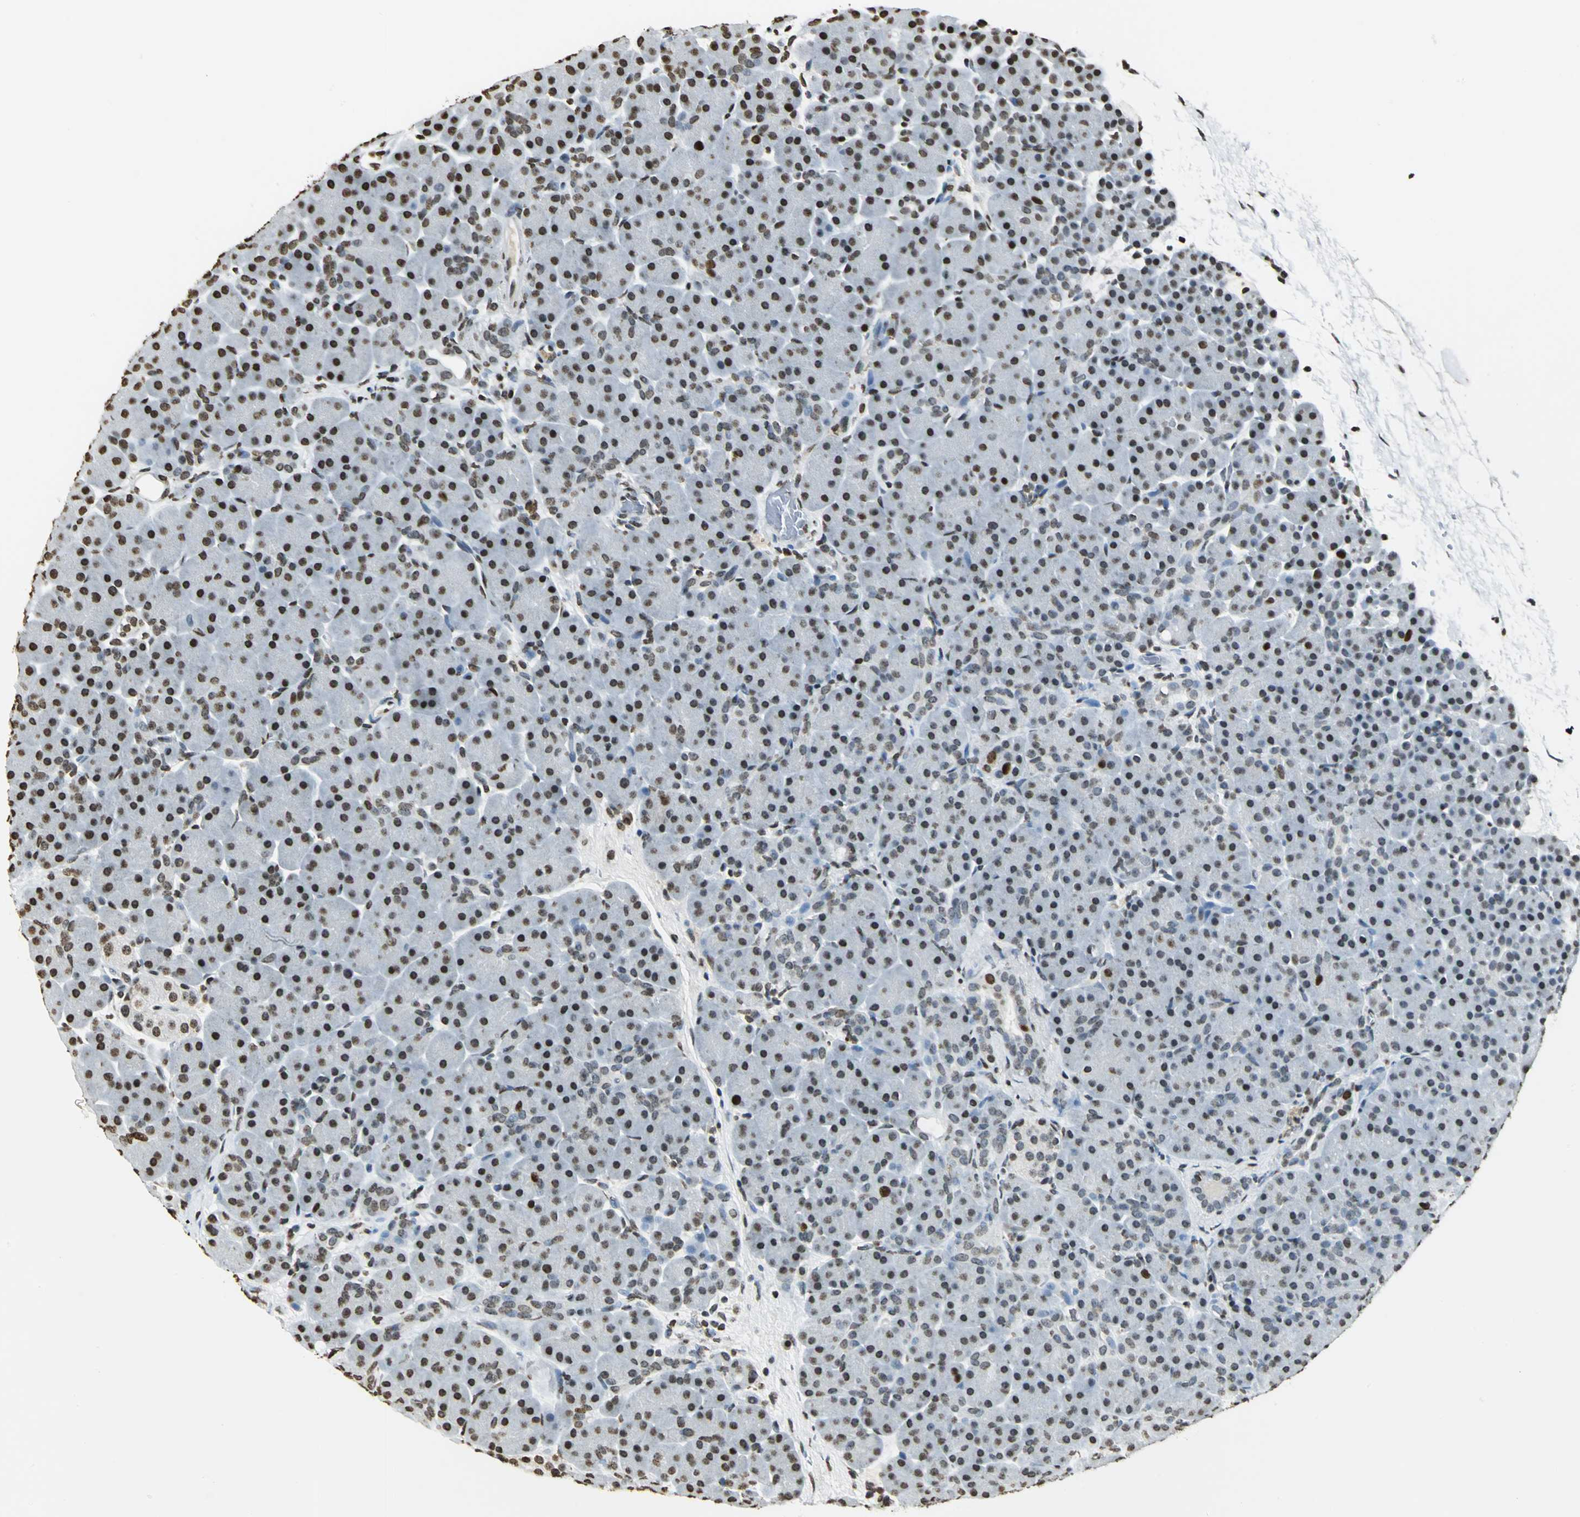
{"staining": {"intensity": "strong", "quantity": ">75%", "location": "nuclear"}, "tissue": "pancreas", "cell_type": "Exocrine glandular cells", "image_type": "normal", "snomed": [{"axis": "morphology", "description": "Normal tissue, NOS"}, {"axis": "topography", "description": "Pancreas"}], "caption": "Immunohistochemistry (IHC) micrograph of benign pancreas: human pancreas stained using immunohistochemistry (IHC) exhibits high levels of strong protein expression localized specifically in the nuclear of exocrine glandular cells, appearing as a nuclear brown color.", "gene": "MCM4", "patient": {"sex": "male", "age": 66}}